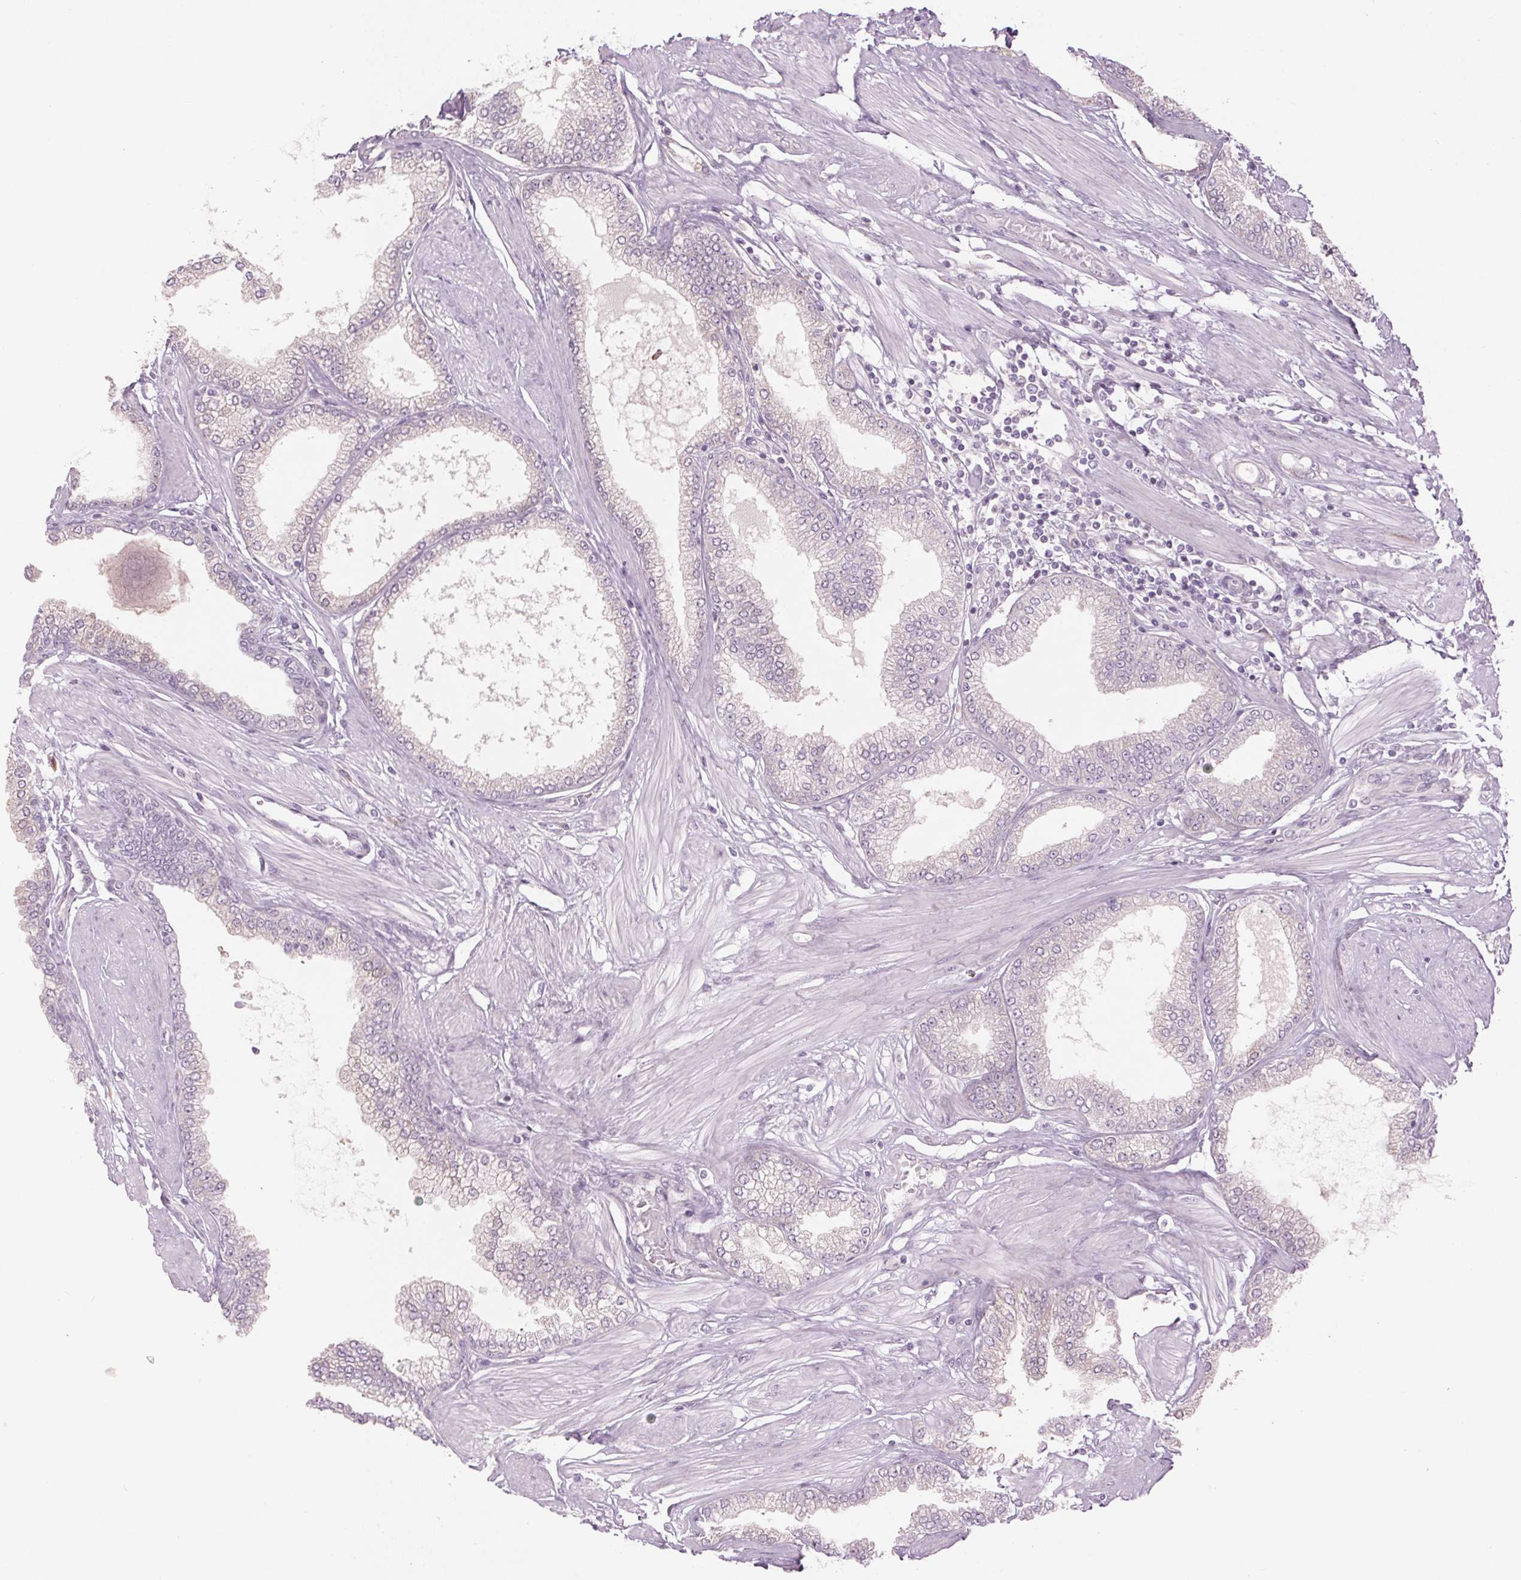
{"staining": {"intensity": "moderate", "quantity": "<25%", "location": "cytoplasmic/membranous,nuclear"}, "tissue": "prostate cancer", "cell_type": "Tumor cells", "image_type": "cancer", "snomed": [{"axis": "morphology", "description": "Adenocarcinoma, Low grade"}, {"axis": "topography", "description": "Prostate"}], "caption": "Protein analysis of prostate cancer tissue reveals moderate cytoplasmic/membranous and nuclear positivity in approximately <25% of tumor cells.", "gene": "GNMT", "patient": {"sex": "male", "age": 55}}